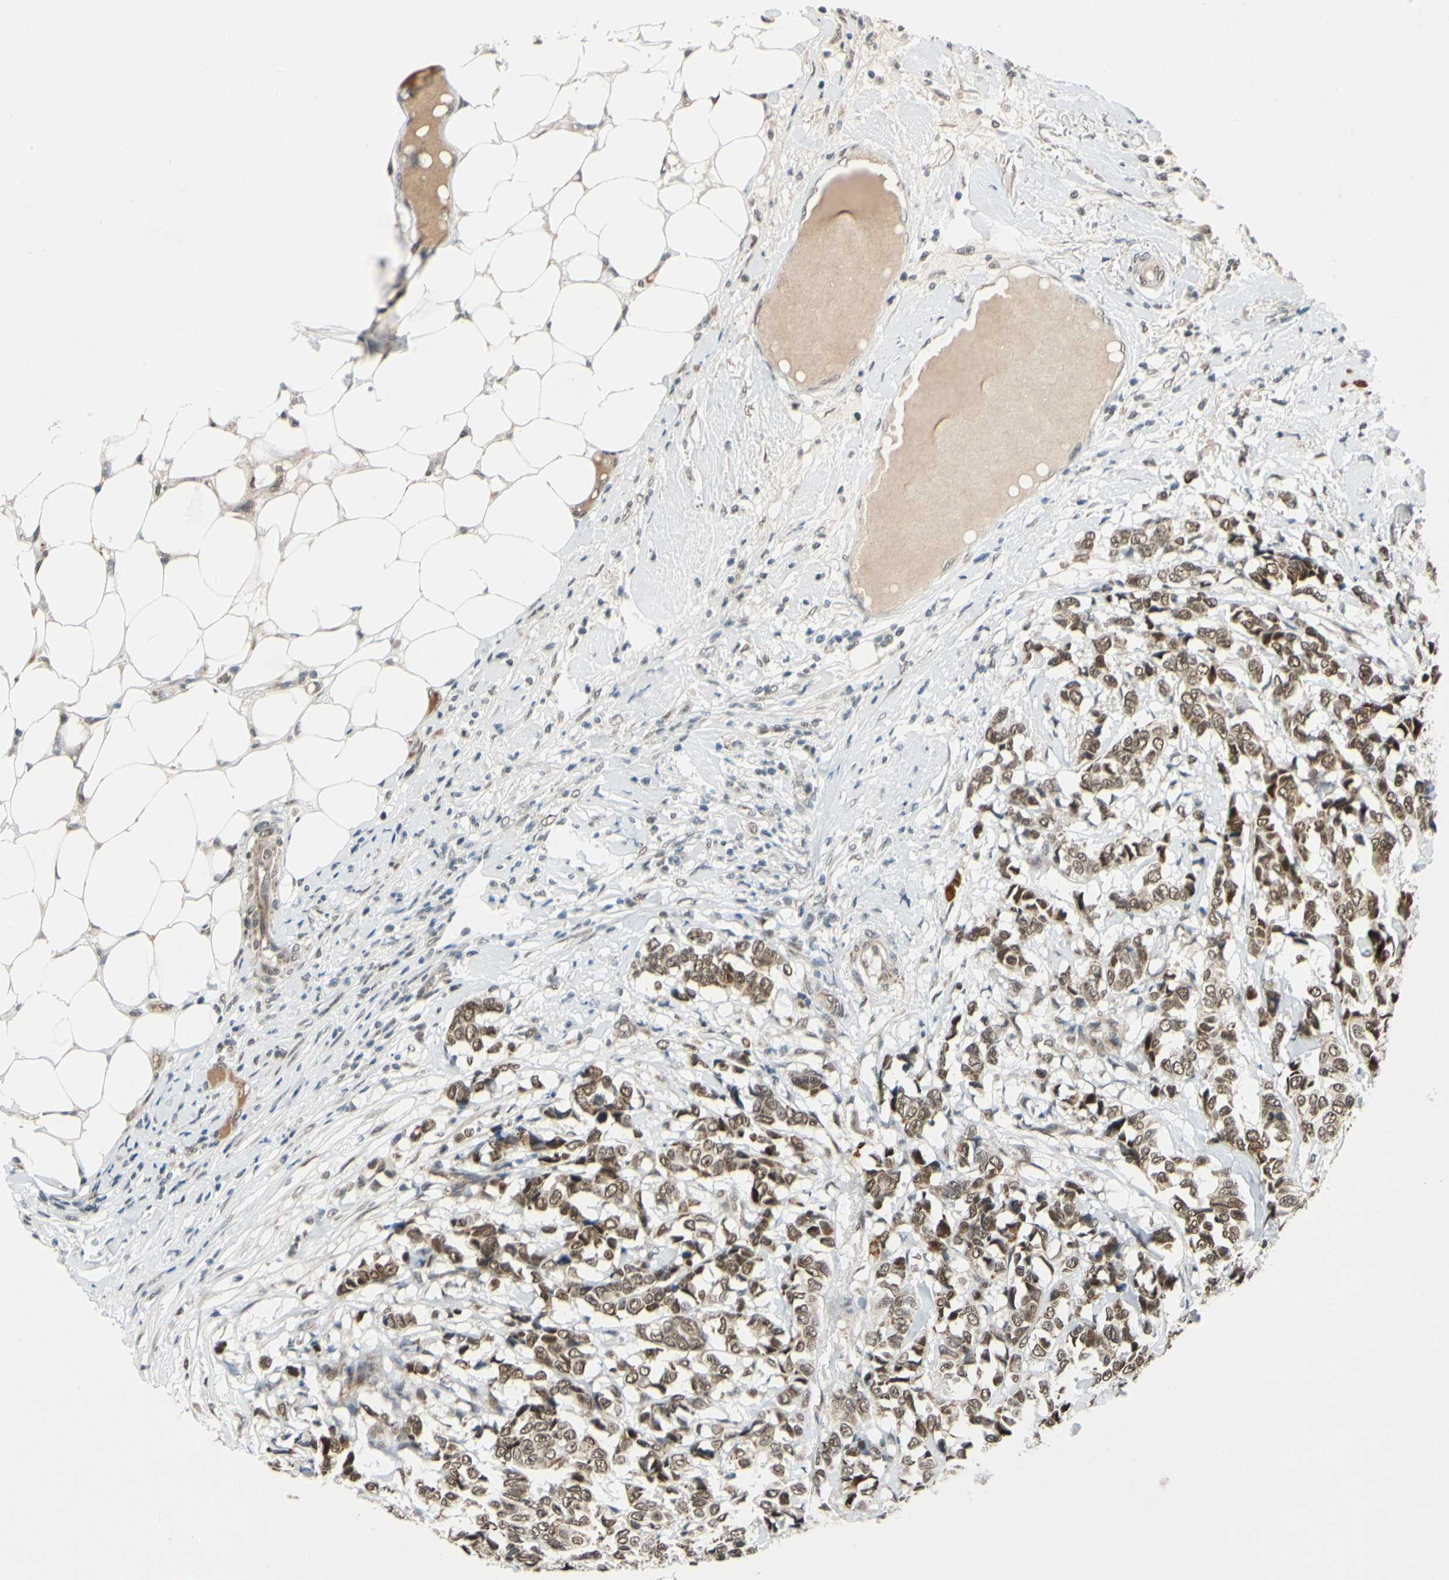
{"staining": {"intensity": "moderate", "quantity": ">75%", "location": "cytoplasmic/membranous,nuclear"}, "tissue": "breast cancer", "cell_type": "Tumor cells", "image_type": "cancer", "snomed": [{"axis": "morphology", "description": "Duct carcinoma"}, {"axis": "topography", "description": "Breast"}], "caption": "Intraductal carcinoma (breast) stained with a brown dye exhibits moderate cytoplasmic/membranous and nuclear positive staining in approximately >75% of tumor cells.", "gene": "POGZ", "patient": {"sex": "female", "age": 87}}